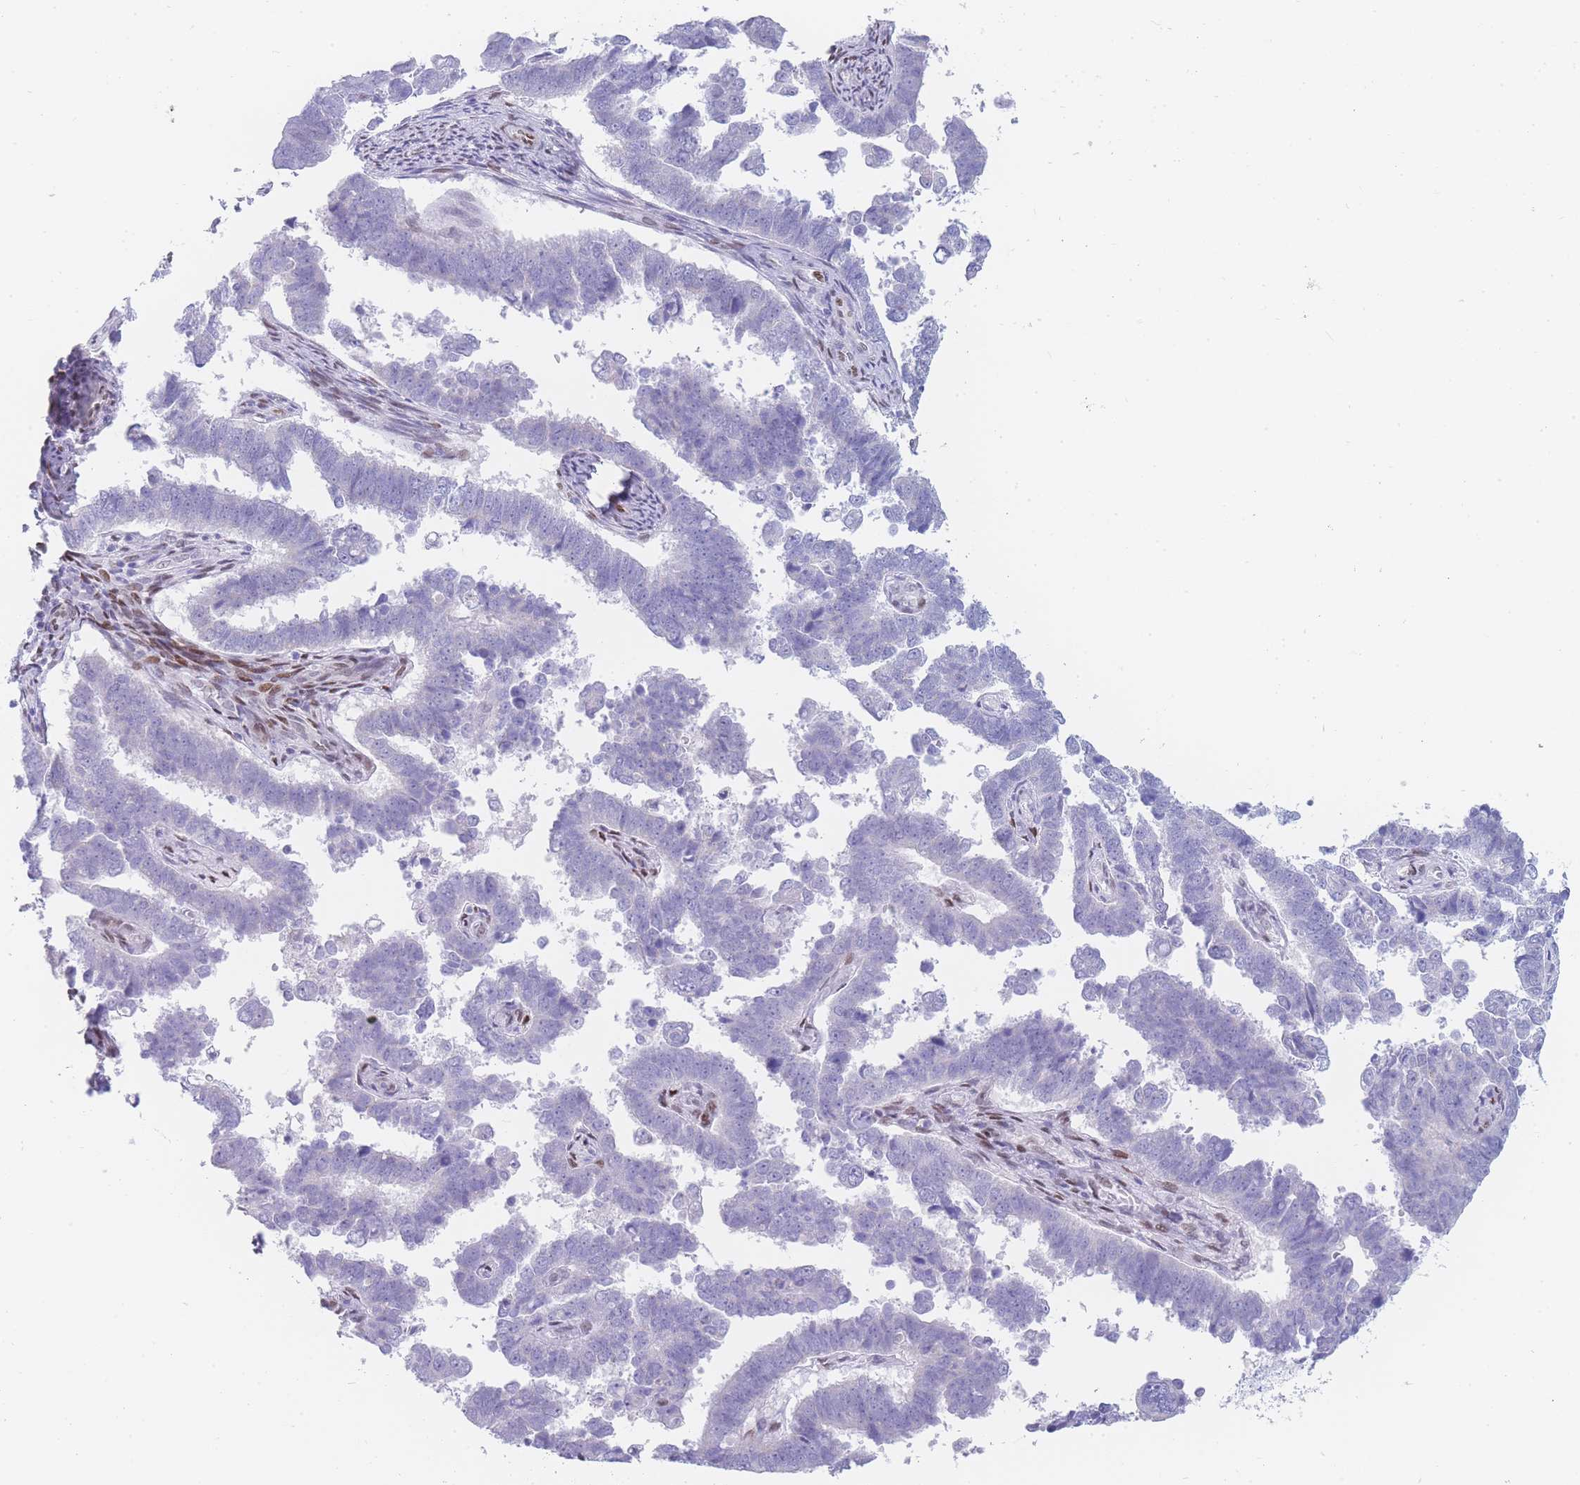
{"staining": {"intensity": "negative", "quantity": "none", "location": "none"}, "tissue": "endometrial cancer", "cell_type": "Tumor cells", "image_type": "cancer", "snomed": [{"axis": "morphology", "description": "Adenocarcinoma, NOS"}, {"axis": "topography", "description": "Endometrium"}], "caption": "The histopathology image exhibits no staining of tumor cells in endometrial cancer (adenocarcinoma).", "gene": "PSMB5", "patient": {"sex": "female", "age": 75}}